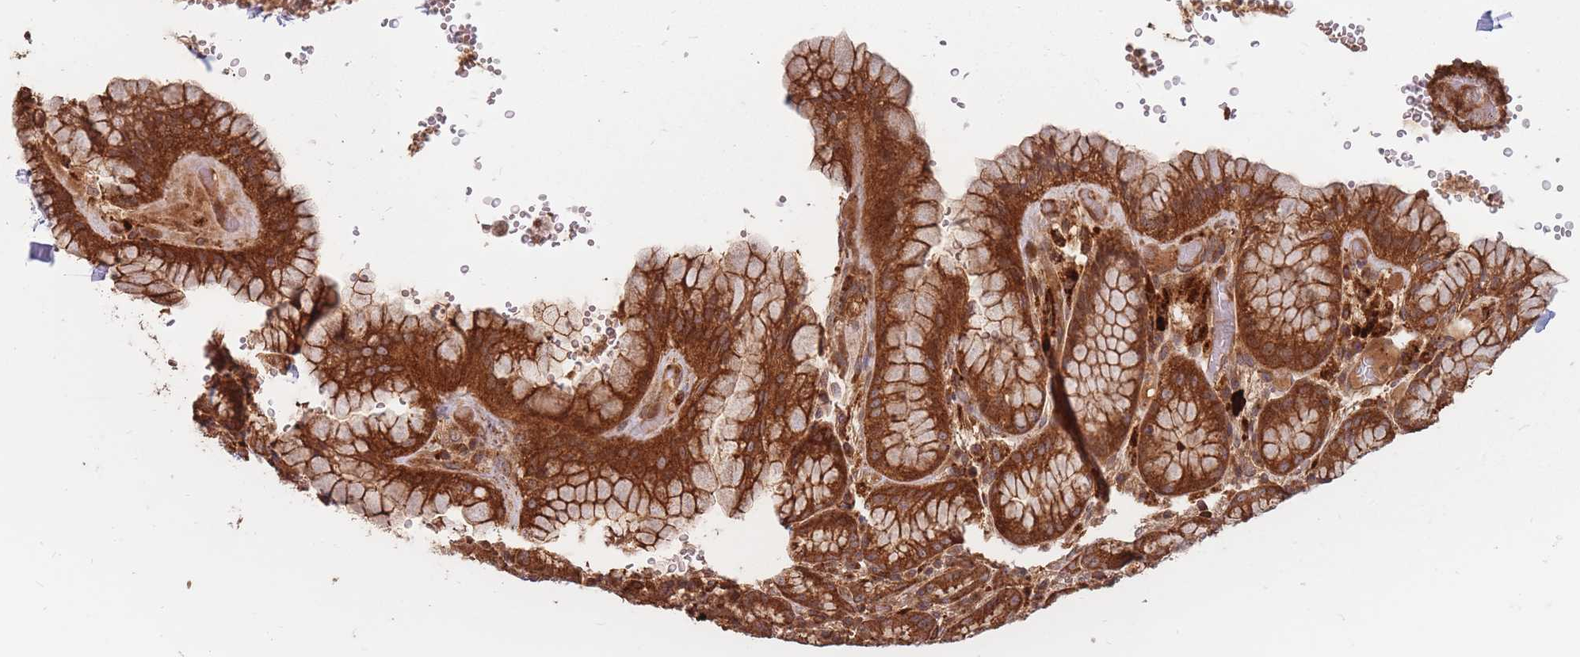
{"staining": {"intensity": "strong", "quantity": ">75%", "location": "cytoplasmic/membranous"}, "tissue": "stomach", "cell_type": "Glandular cells", "image_type": "normal", "snomed": [{"axis": "morphology", "description": "Normal tissue, NOS"}, {"axis": "topography", "description": "Stomach, upper"}], "caption": "Immunohistochemistry histopathology image of unremarkable stomach stained for a protein (brown), which displays high levels of strong cytoplasmic/membranous staining in about >75% of glandular cells.", "gene": "RASSF2", "patient": {"sex": "male", "age": 52}}